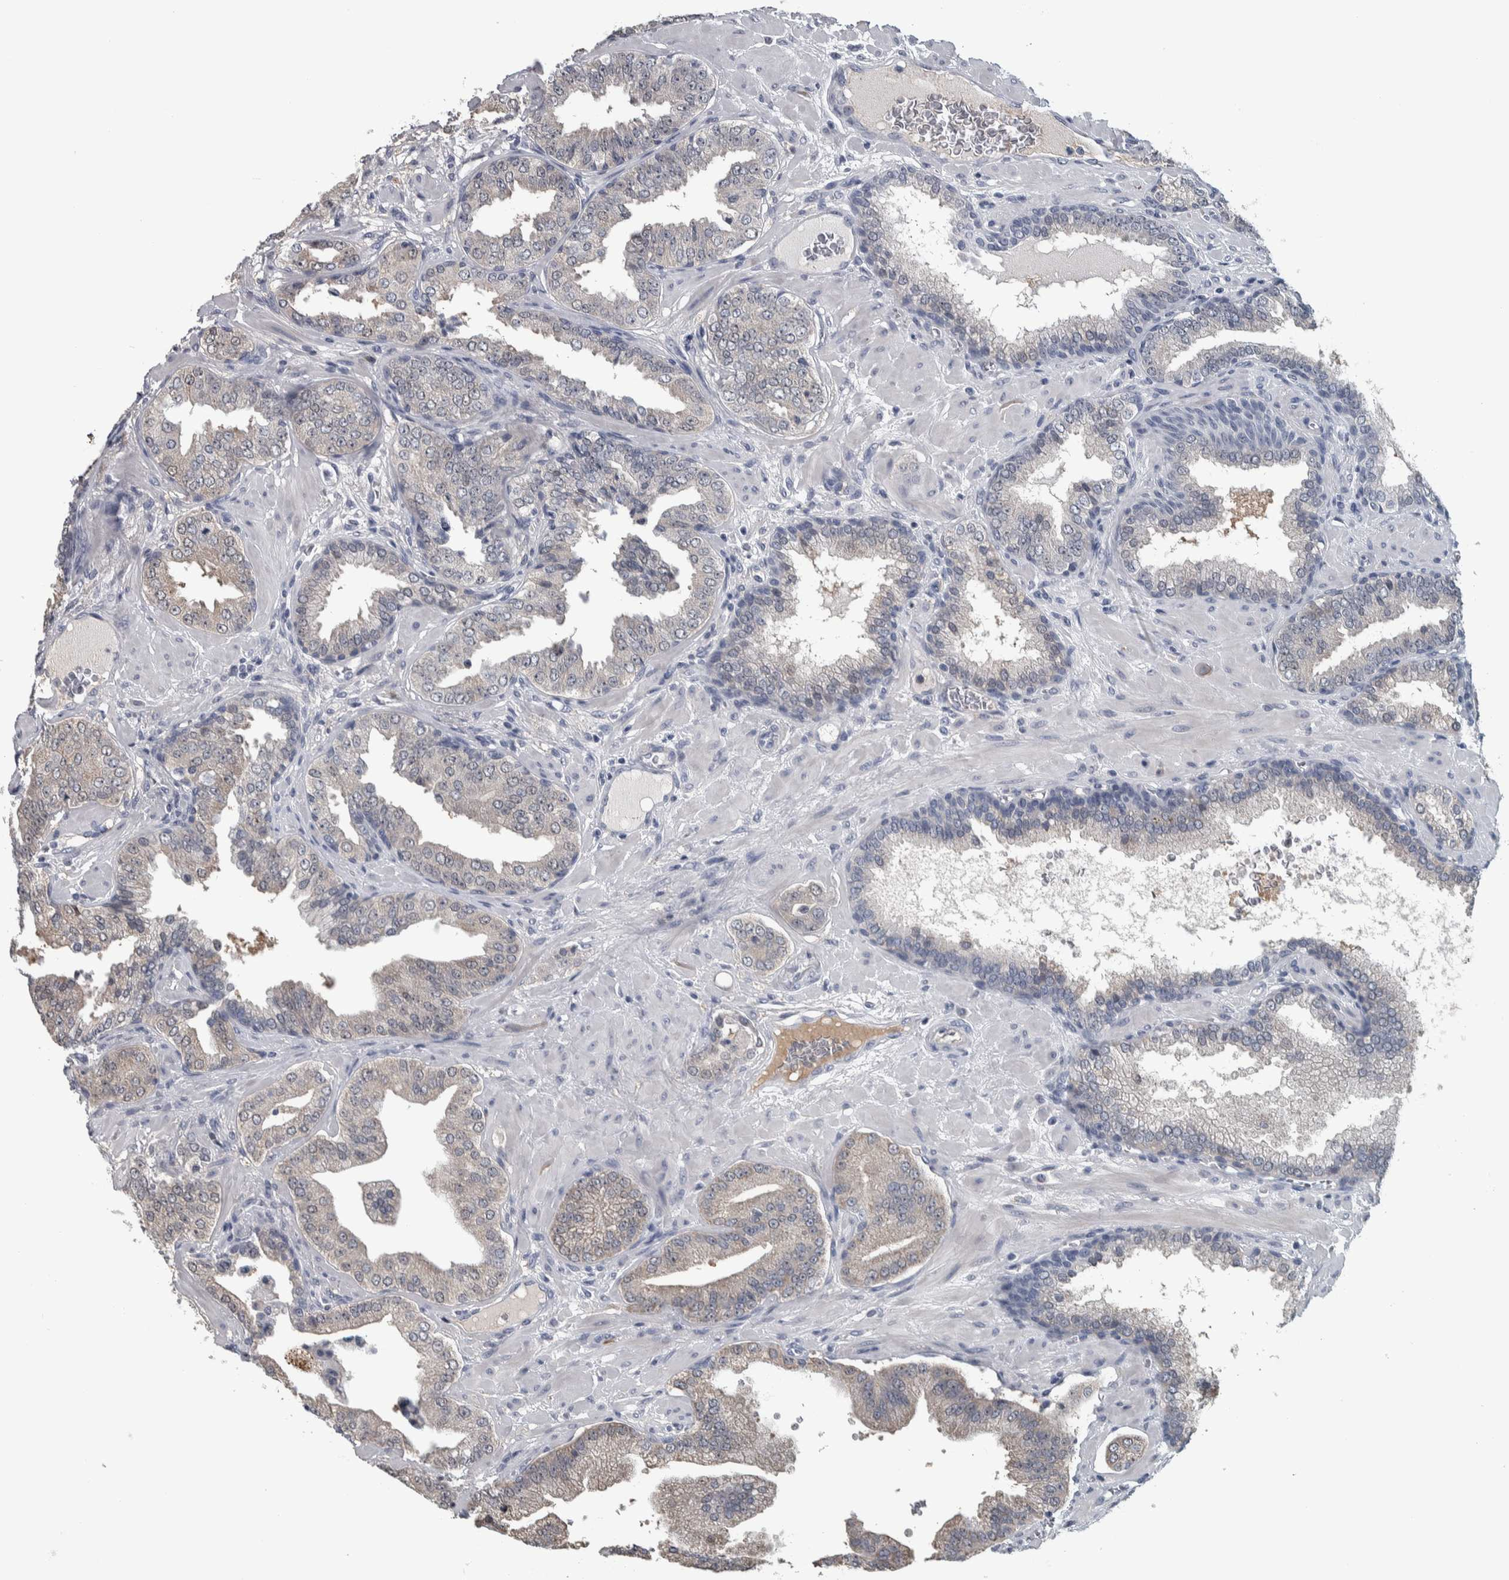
{"staining": {"intensity": "weak", "quantity": "<25%", "location": "cytoplasmic/membranous"}, "tissue": "prostate cancer", "cell_type": "Tumor cells", "image_type": "cancer", "snomed": [{"axis": "morphology", "description": "Adenocarcinoma, Low grade"}, {"axis": "topography", "description": "Prostate"}], "caption": "DAB (3,3'-diaminobenzidine) immunohistochemical staining of human adenocarcinoma (low-grade) (prostate) demonstrates no significant staining in tumor cells.", "gene": "CAVIN4", "patient": {"sex": "male", "age": 62}}